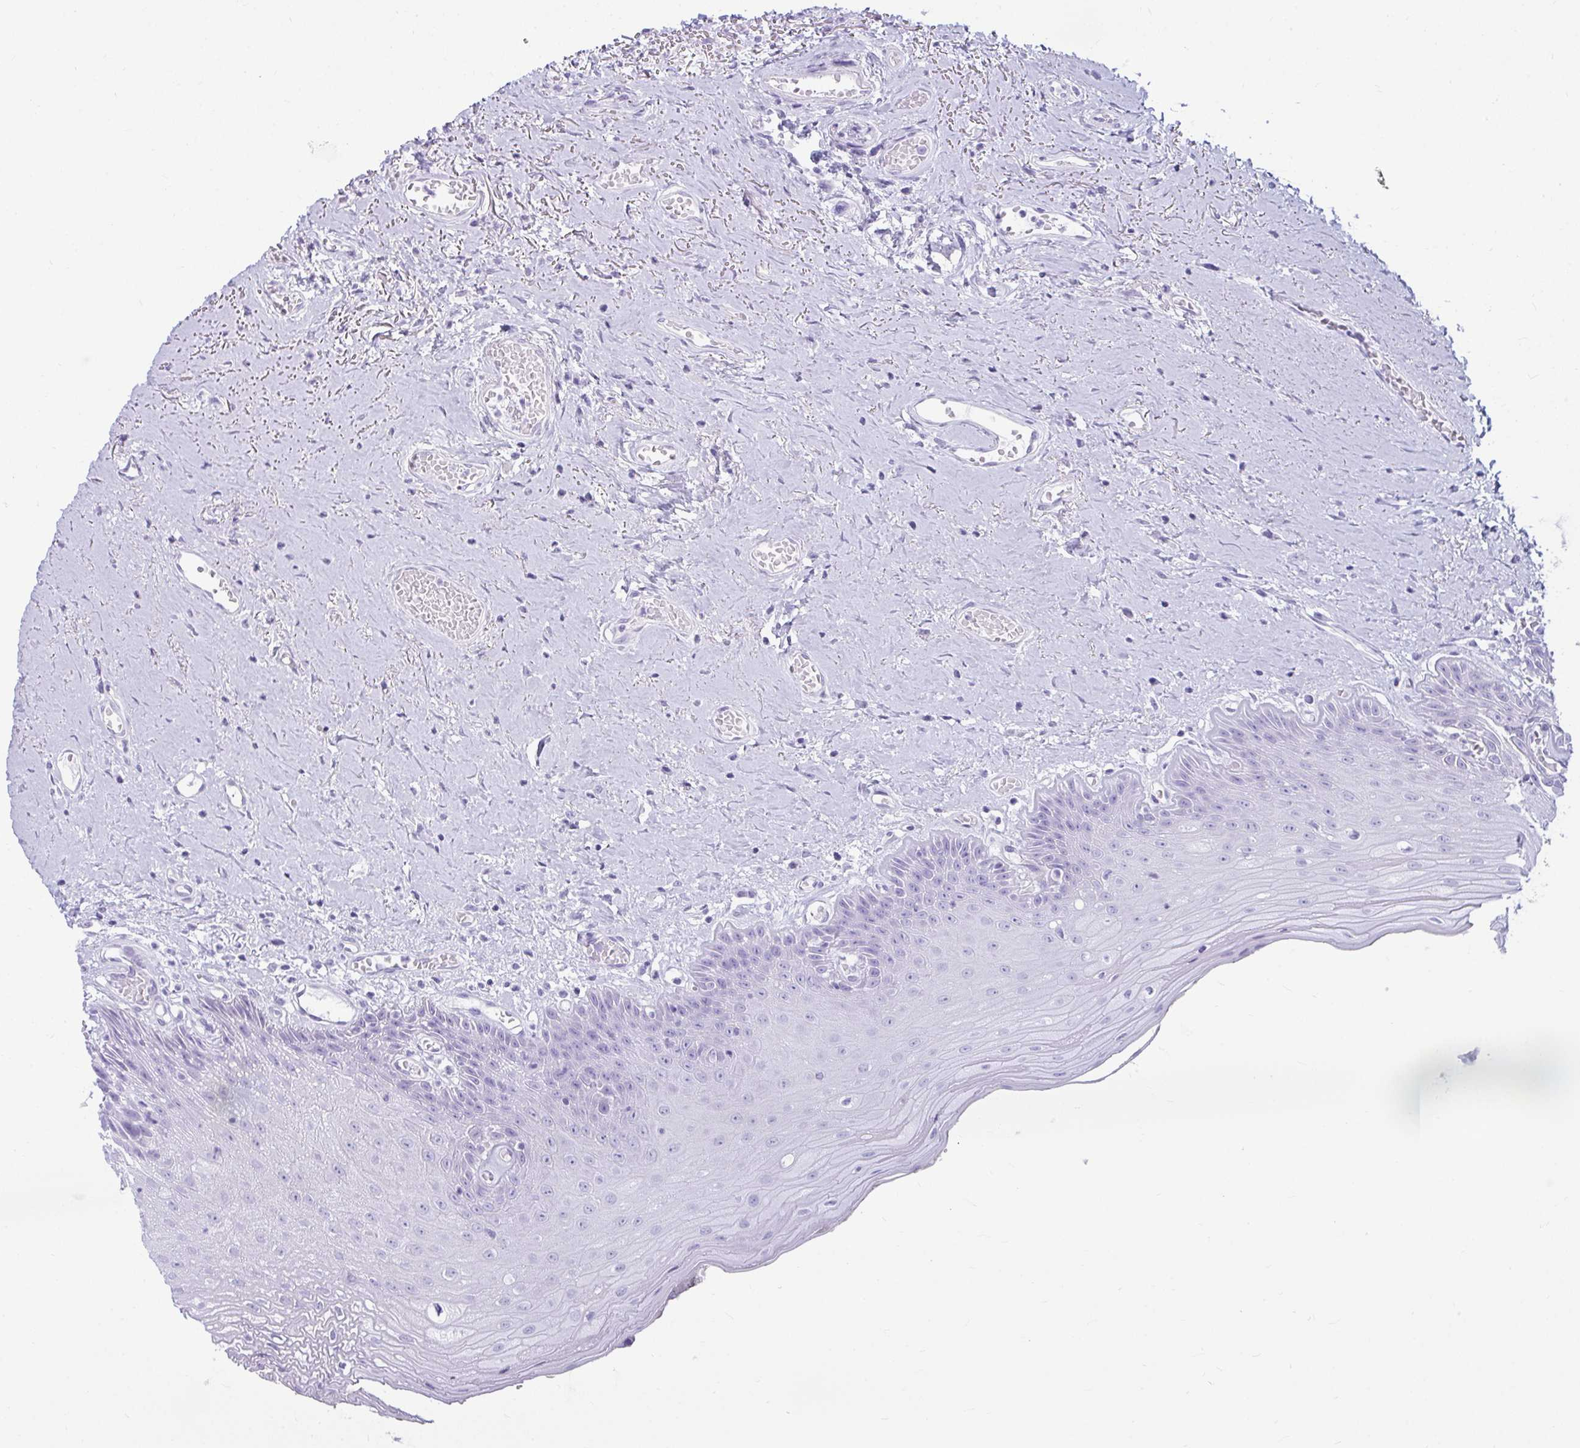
{"staining": {"intensity": "negative", "quantity": "none", "location": "none"}, "tissue": "oral mucosa", "cell_type": "Squamous epithelial cells", "image_type": "normal", "snomed": [{"axis": "morphology", "description": "Normal tissue, NOS"}, {"axis": "morphology", "description": "Squamous cell carcinoma, NOS"}, {"axis": "topography", "description": "Oral tissue"}, {"axis": "topography", "description": "Peripheral nerve tissue"}, {"axis": "topography", "description": "Head-Neck"}], "caption": "There is no significant staining in squamous epithelial cells of oral mucosa. (Stains: DAB immunohistochemistry with hematoxylin counter stain, Microscopy: brightfield microscopy at high magnification).", "gene": "CLGN", "patient": {"sex": "female", "age": 59}}